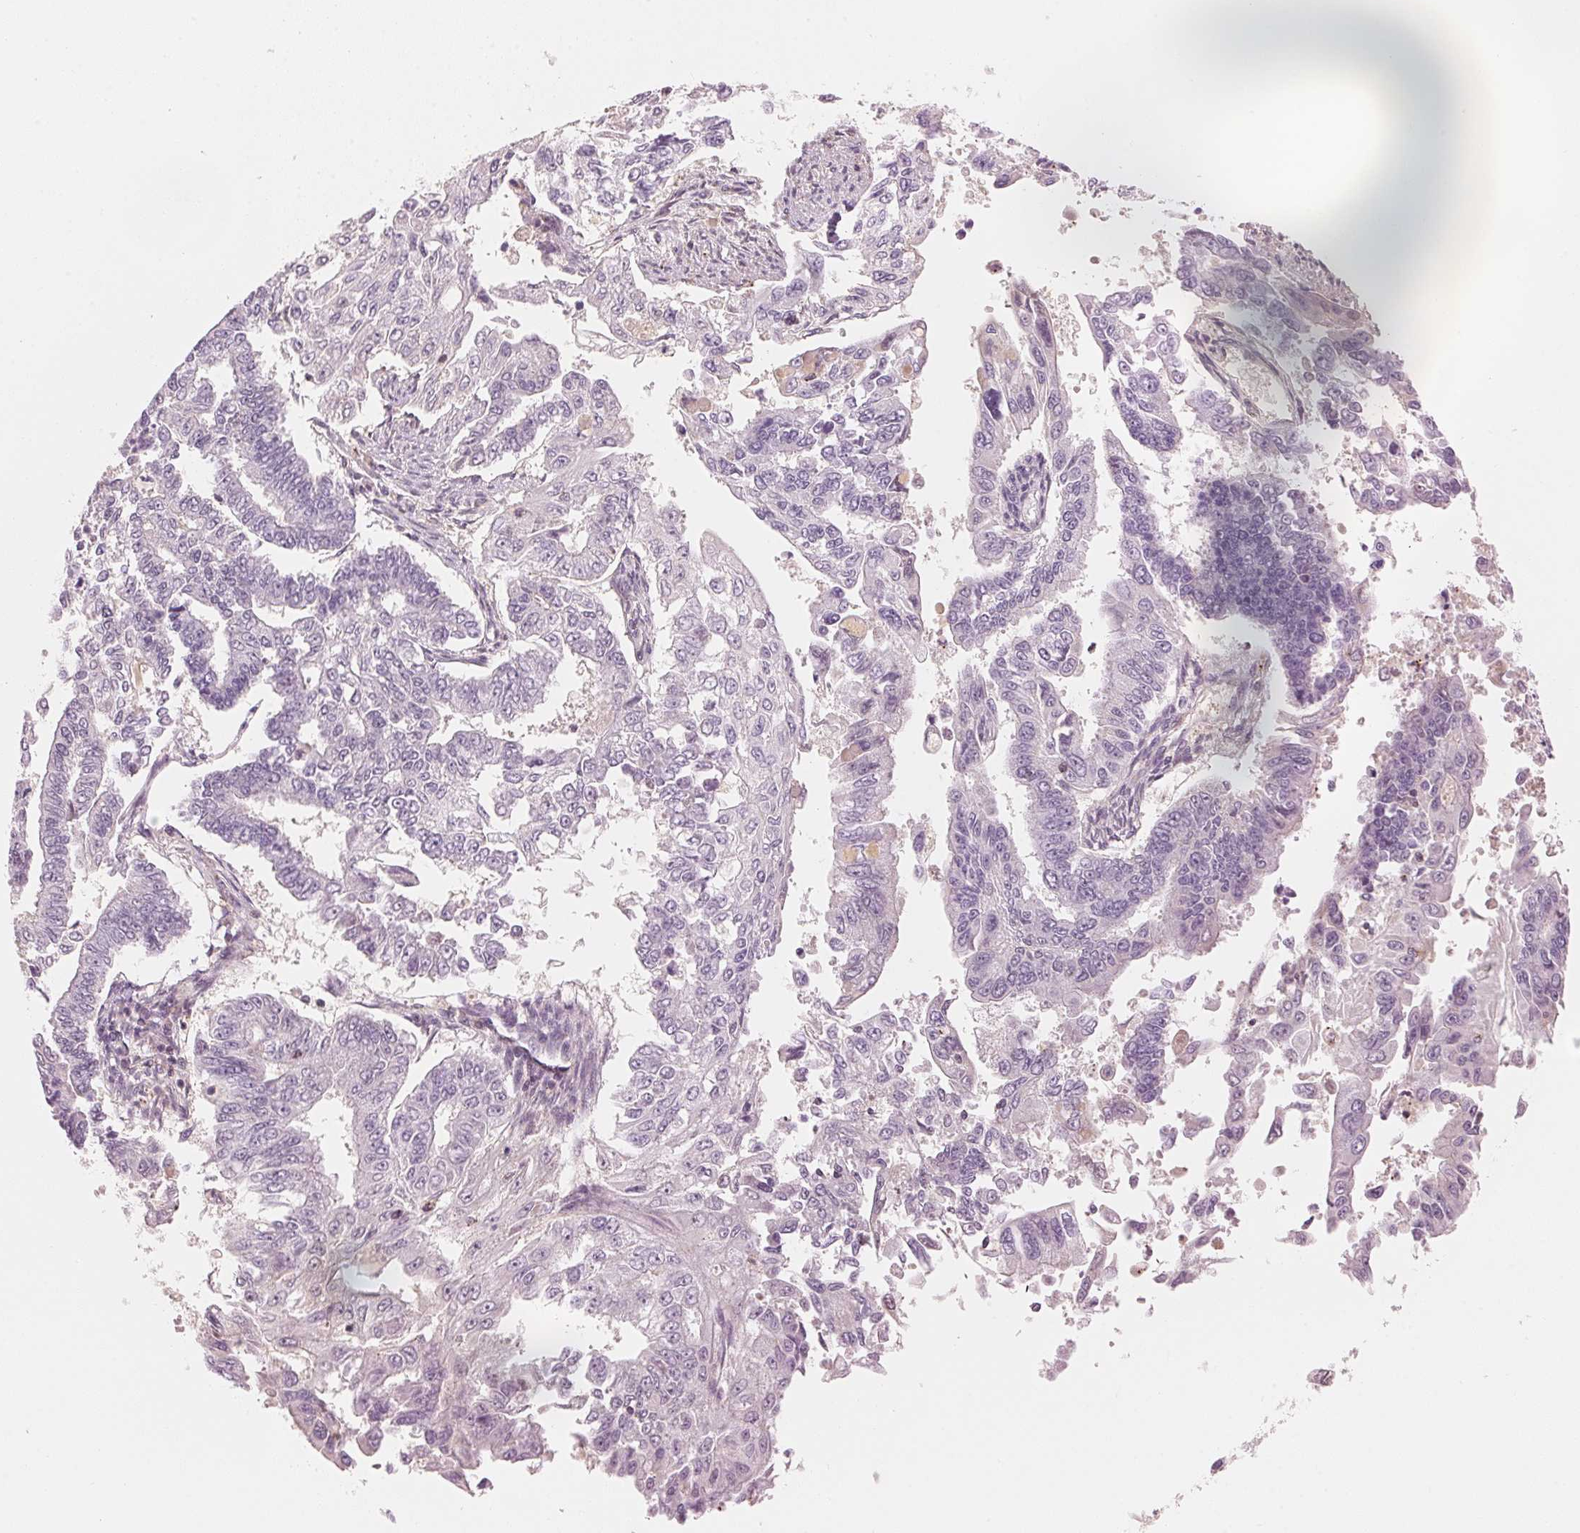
{"staining": {"intensity": "negative", "quantity": "none", "location": "none"}, "tissue": "endometrial cancer", "cell_type": "Tumor cells", "image_type": "cancer", "snomed": [{"axis": "morphology", "description": "Adenocarcinoma, NOS"}, {"axis": "topography", "description": "Uterus"}], "caption": "The histopathology image reveals no significant positivity in tumor cells of endometrial adenocarcinoma.", "gene": "HOXB13", "patient": {"sex": "female", "age": 59}}